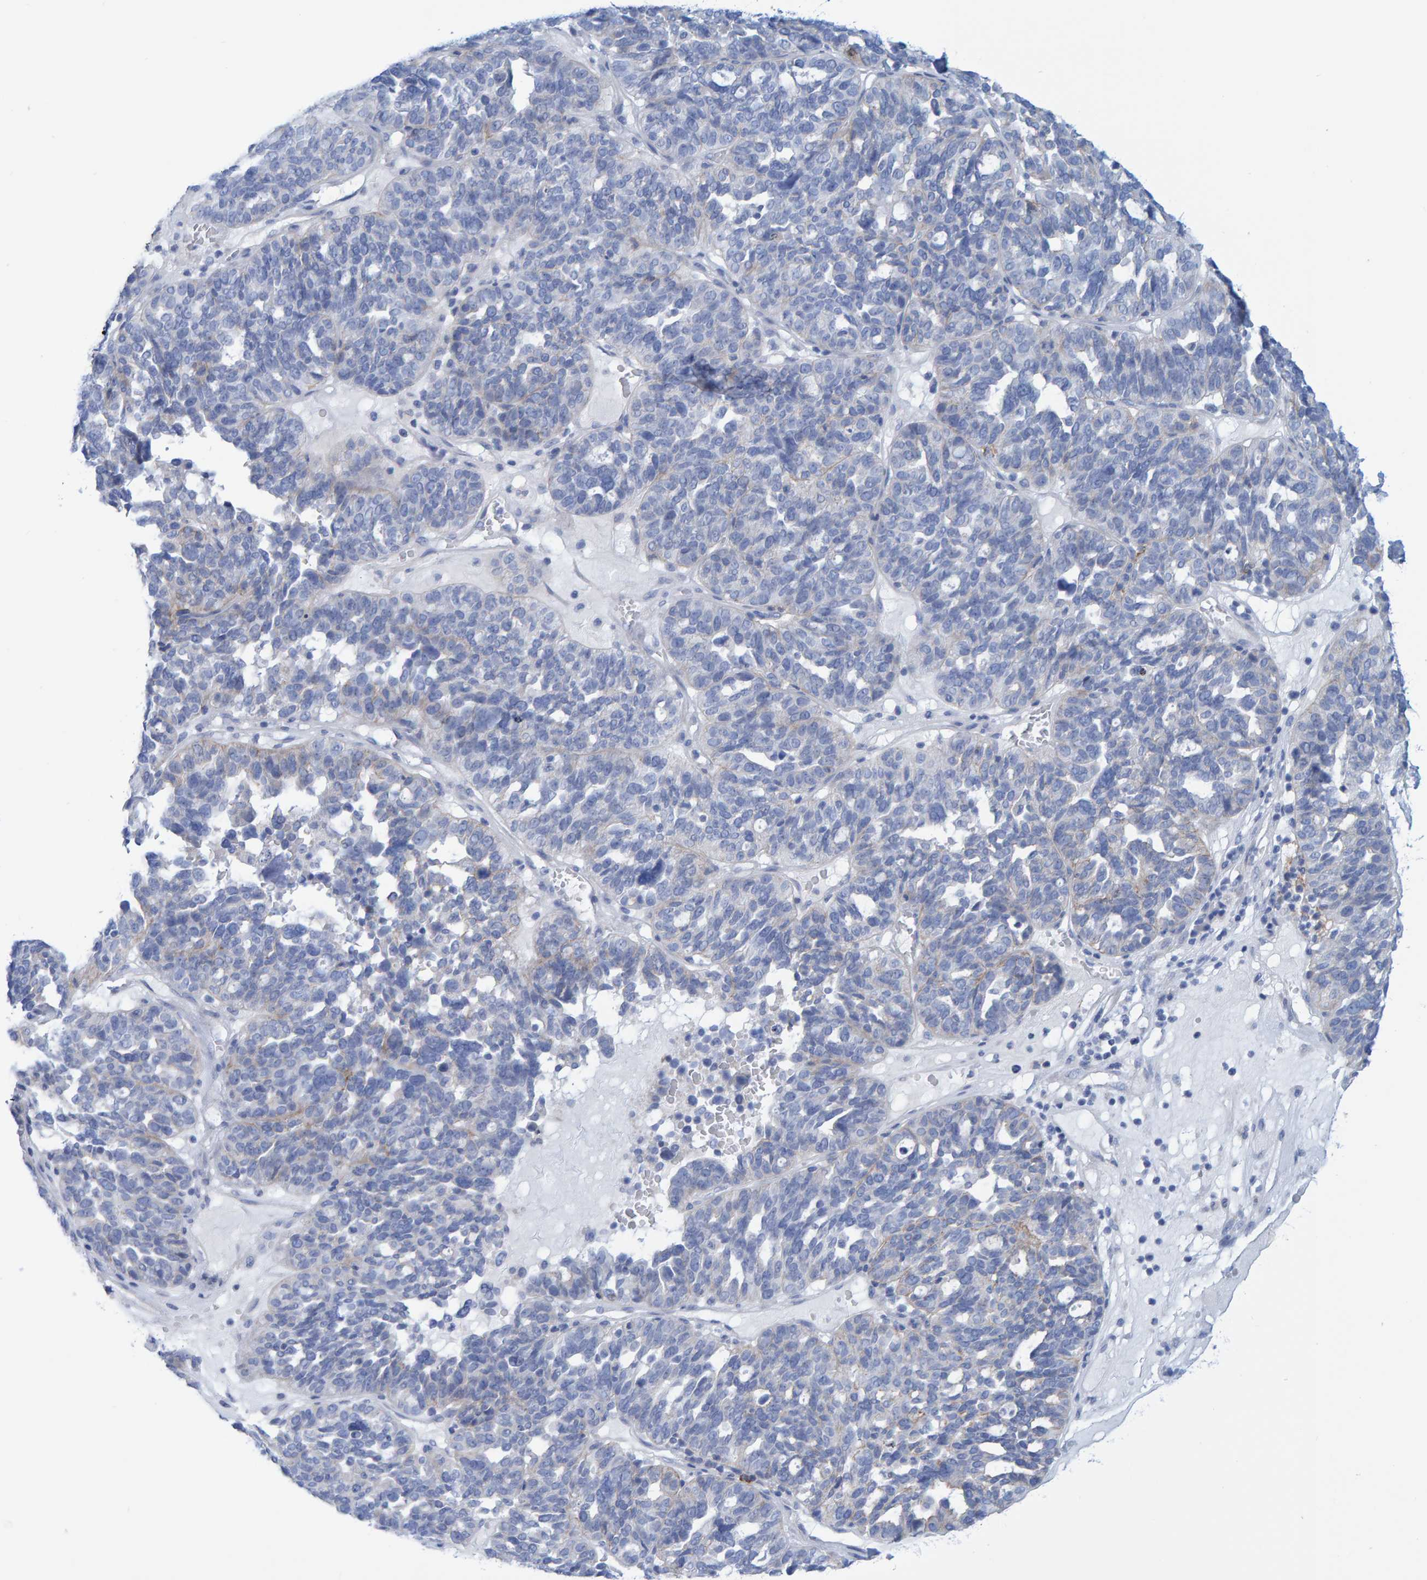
{"staining": {"intensity": "negative", "quantity": "none", "location": "none"}, "tissue": "ovarian cancer", "cell_type": "Tumor cells", "image_type": "cancer", "snomed": [{"axis": "morphology", "description": "Cystadenocarcinoma, serous, NOS"}, {"axis": "topography", "description": "Ovary"}], "caption": "The immunohistochemistry (IHC) image has no significant expression in tumor cells of ovarian serous cystadenocarcinoma tissue.", "gene": "JAKMIP3", "patient": {"sex": "female", "age": 59}}